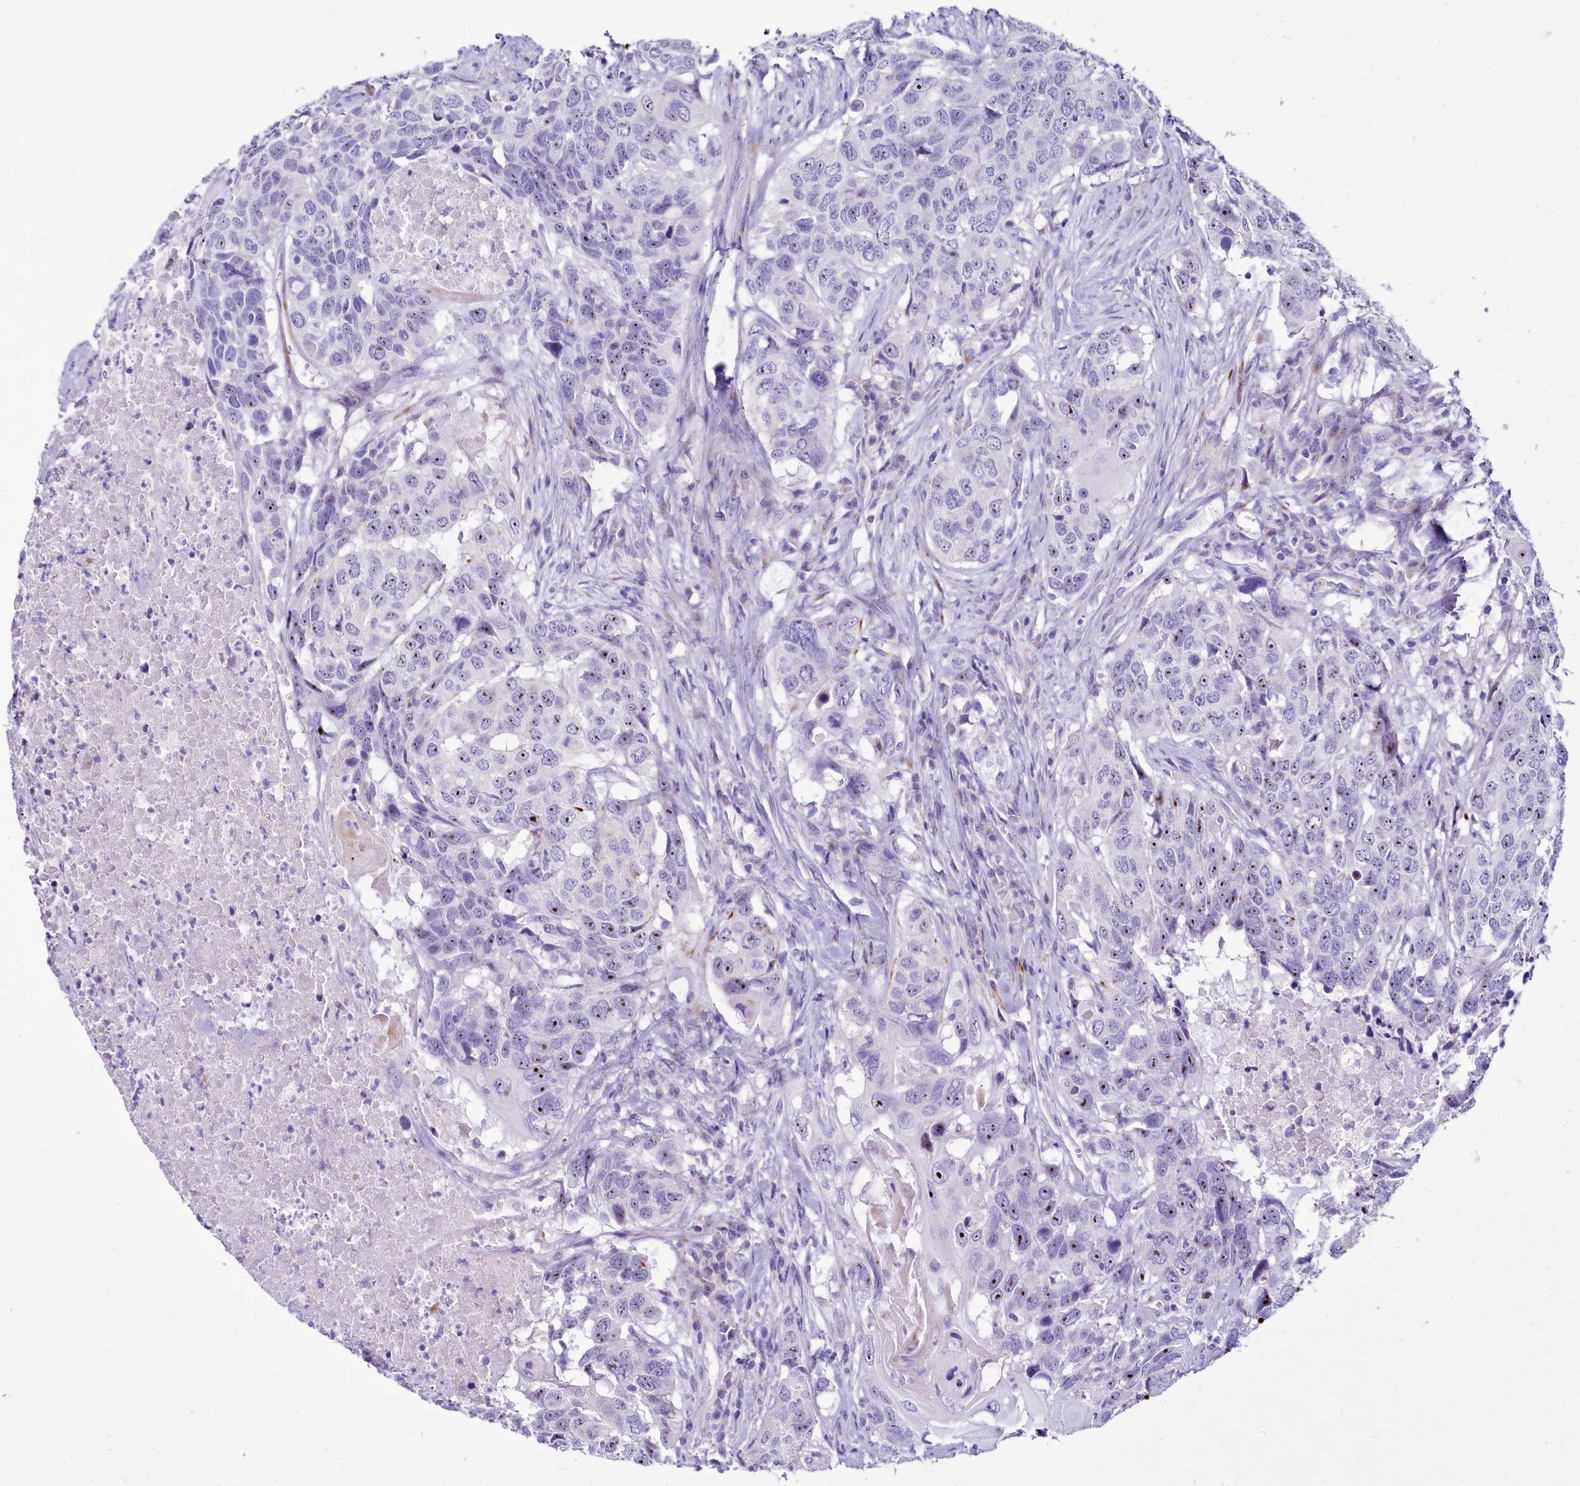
{"staining": {"intensity": "moderate", "quantity": "25%-75%", "location": "nuclear"}, "tissue": "head and neck cancer", "cell_type": "Tumor cells", "image_type": "cancer", "snomed": [{"axis": "morphology", "description": "Squamous cell carcinoma, NOS"}, {"axis": "topography", "description": "Head-Neck"}], "caption": "There is medium levels of moderate nuclear expression in tumor cells of head and neck cancer, as demonstrated by immunohistochemical staining (brown color).", "gene": "SH3TC2", "patient": {"sex": "male", "age": 66}}